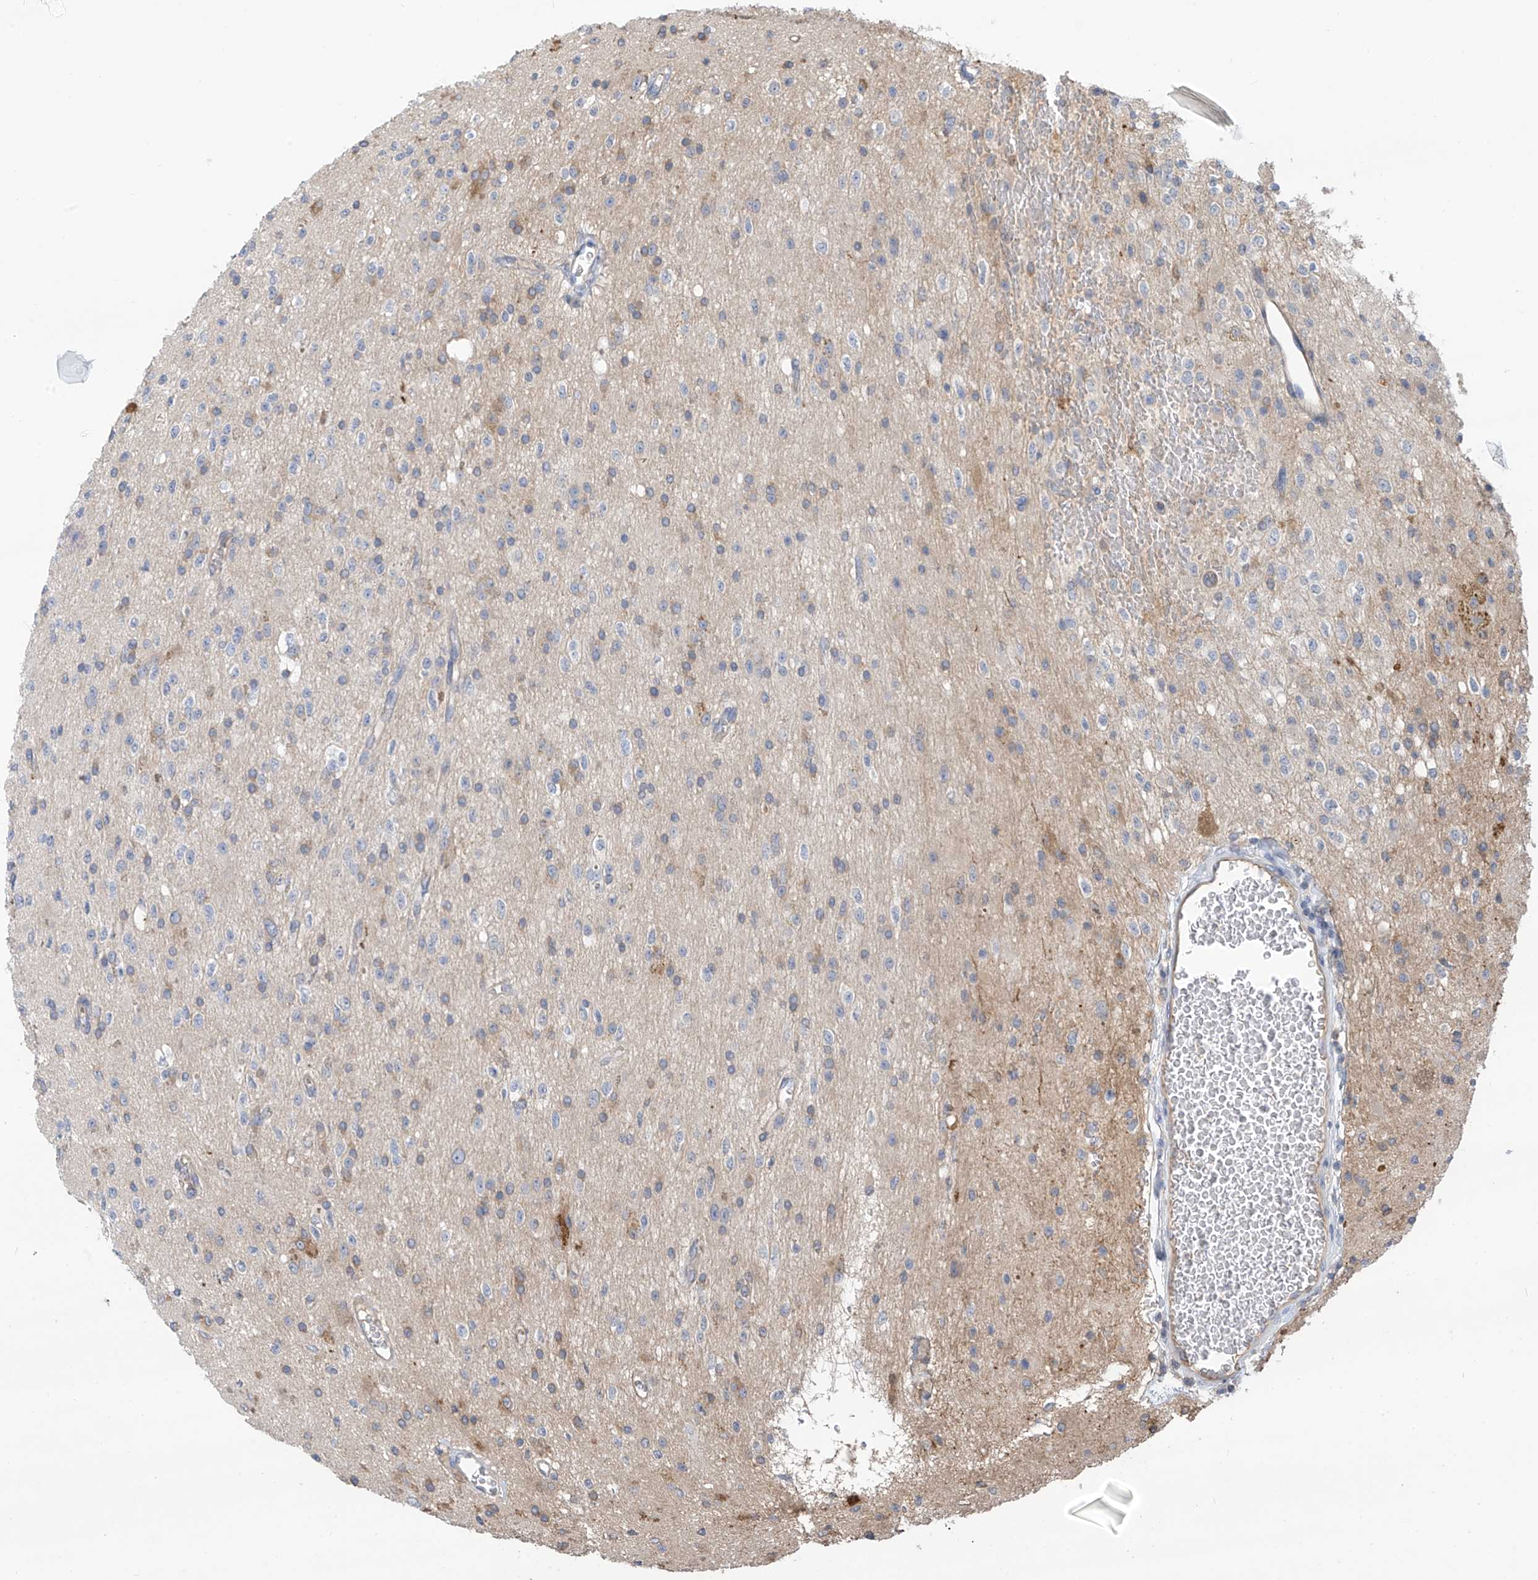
{"staining": {"intensity": "negative", "quantity": "none", "location": "none"}, "tissue": "glioma", "cell_type": "Tumor cells", "image_type": "cancer", "snomed": [{"axis": "morphology", "description": "Glioma, malignant, High grade"}, {"axis": "topography", "description": "Brain"}], "caption": "Immunohistochemistry (IHC) histopathology image of glioma stained for a protein (brown), which demonstrates no expression in tumor cells.", "gene": "PHACTR4", "patient": {"sex": "male", "age": 34}}